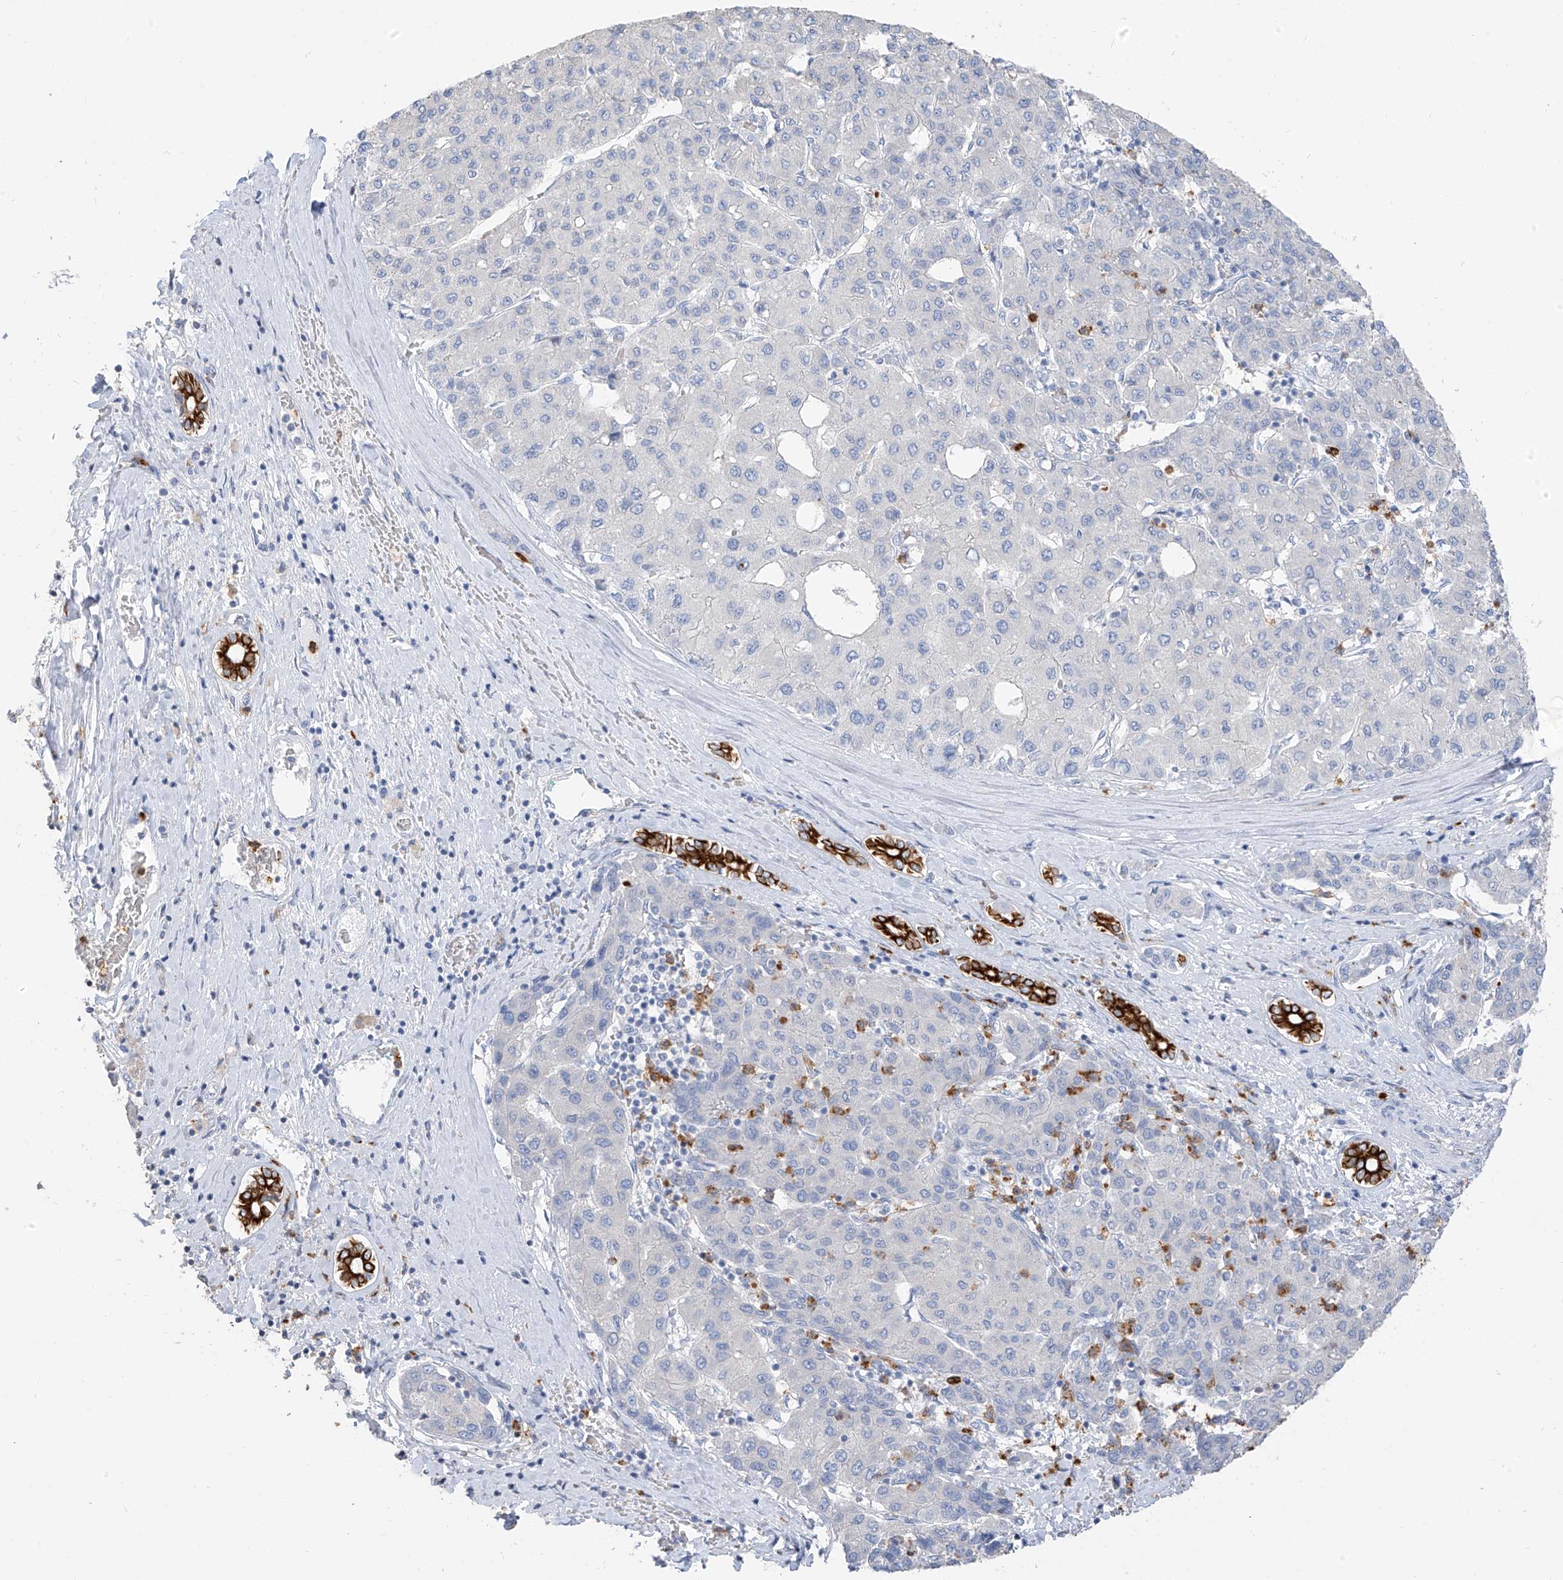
{"staining": {"intensity": "negative", "quantity": "none", "location": "none"}, "tissue": "liver cancer", "cell_type": "Tumor cells", "image_type": "cancer", "snomed": [{"axis": "morphology", "description": "Carcinoma, Hepatocellular, NOS"}, {"axis": "topography", "description": "Liver"}], "caption": "This is a micrograph of immunohistochemistry staining of liver cancer (hepatocellular carcinoma), which shows no staining in tumor cells.", "gene": "PAFAH1B3", "patient": {"sex": "male", "age": 65}}